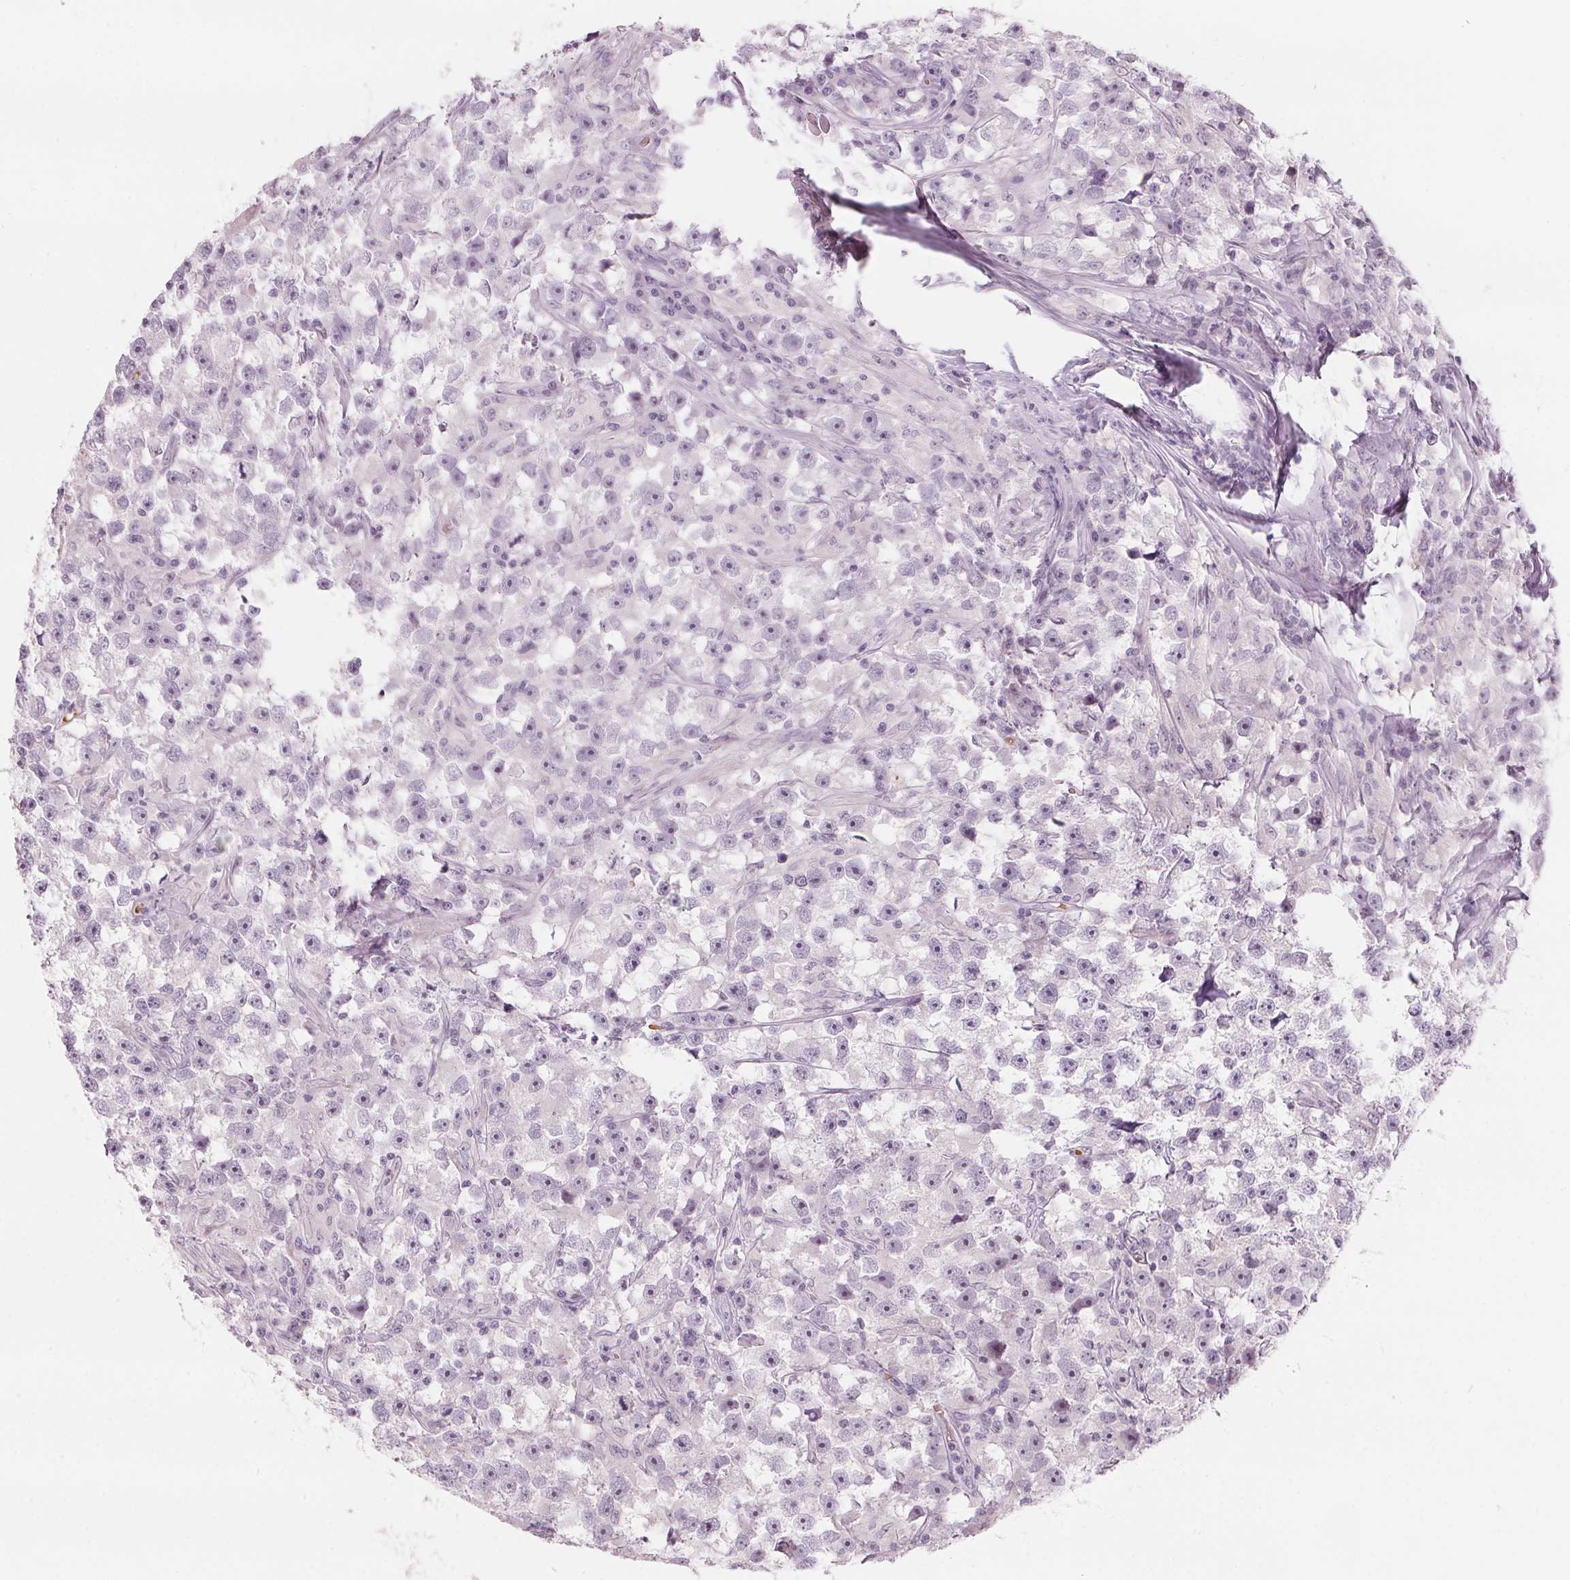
{"staining": {"intensity": "negative", "quantity": "none", "location": "none"}, "tissue": "testis cancer", "cell_type": "Tumor cells", "image_type": "cancer", "snomed": [{"axis": "morphology", "description": "Seminoma, NOS"}, {"axis": "topography", "description": "Testis"}], "caption": "Micrograph shows no significant protein staining in tumor cells of testis cancer.", "gene": "DNTTIP2", "patient": {"sex": "male", "age": 33}}